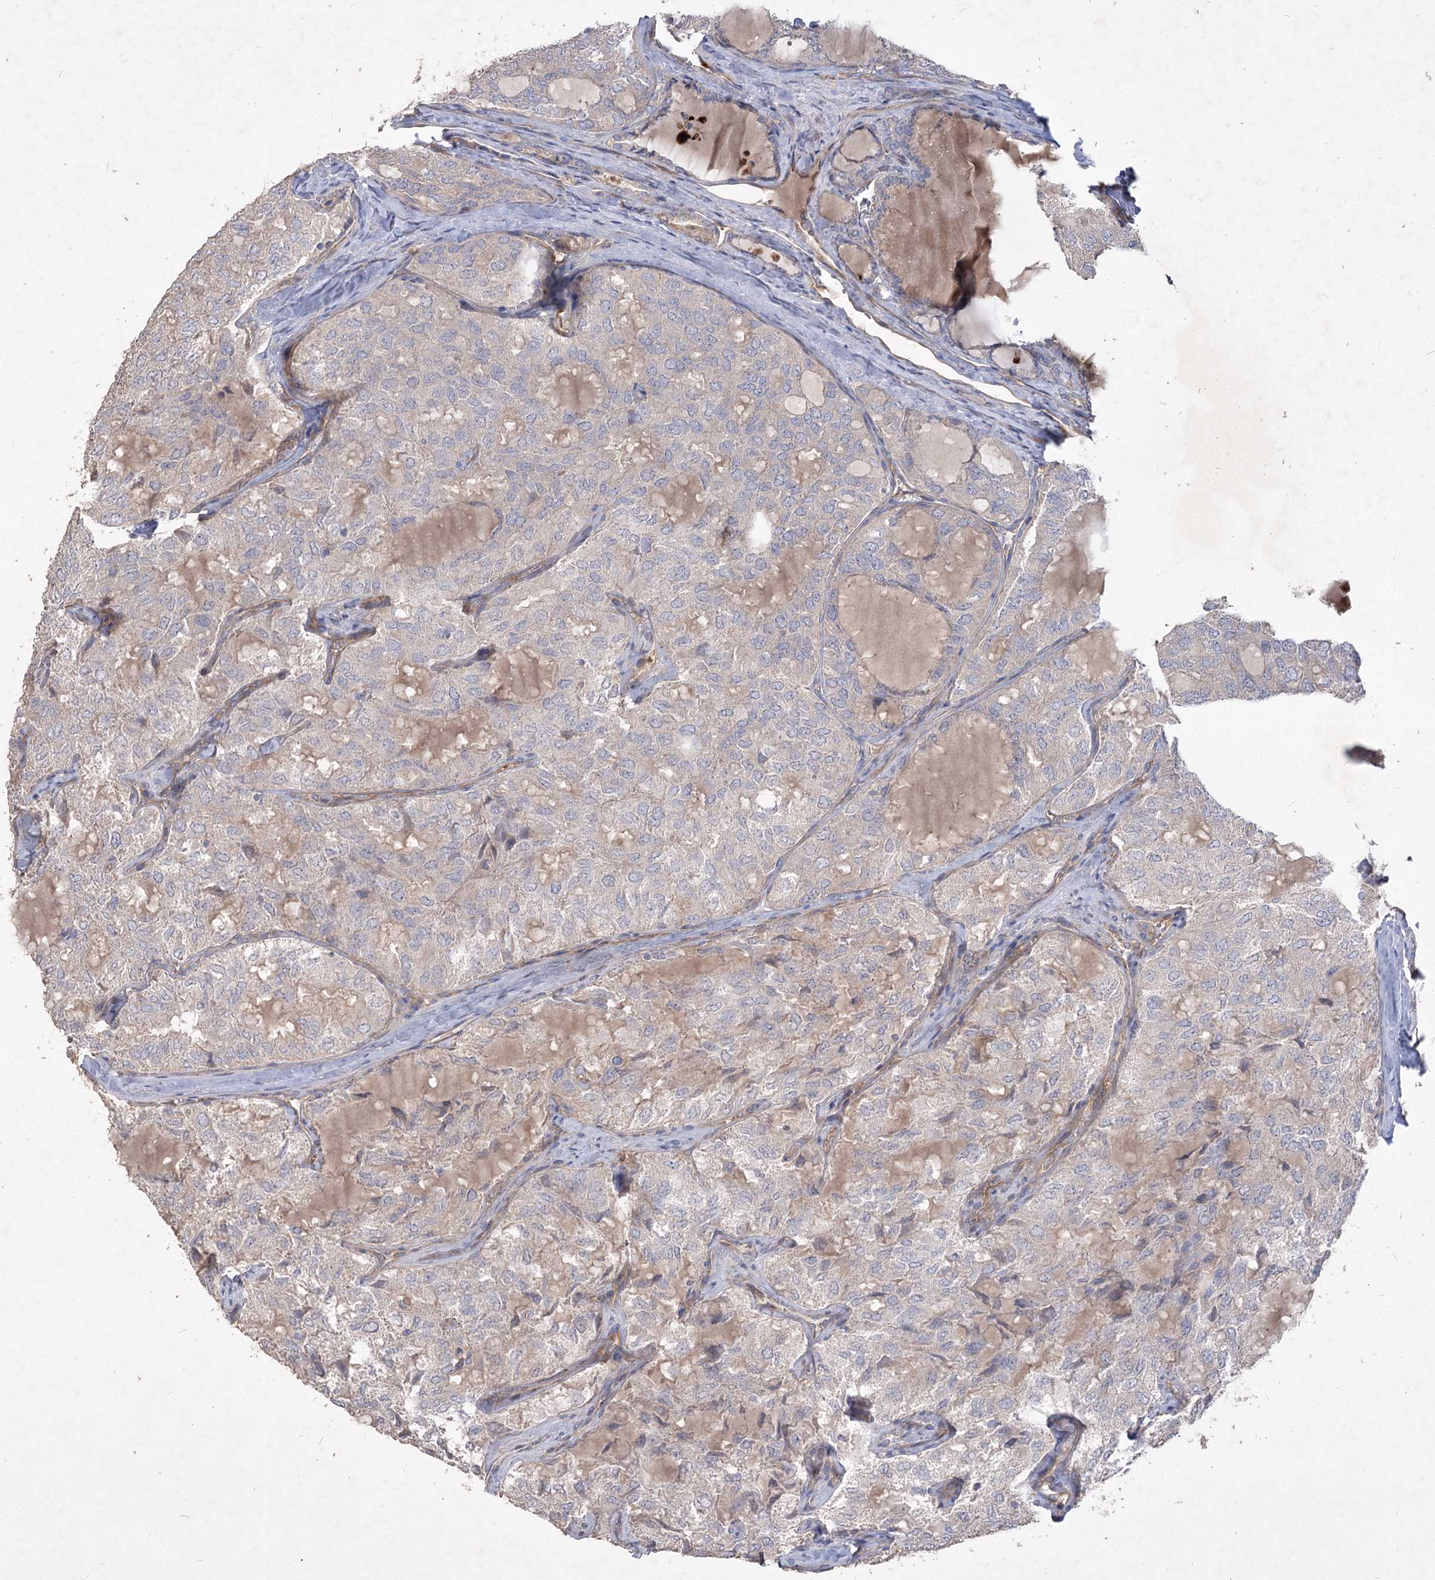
{"staining": {"intensity": "negative", "quantity": "none", "location": "none"}, "tissue": "thyroid cancer", "cell_type": "Tumor cells", "image_type": "cancer", "snomed": [{"axis": "morphology", "description": "Follicular adenoma carcinoma, NOS"}, {"axis": "topography", "description": "Thyroid gland"}], "caption": "Tumor cells are negative for protein expression in human thyroid follicular adenoma carcinoma.", "gene": "RIN2", "patient": {"sex": "male", "age": 75}}